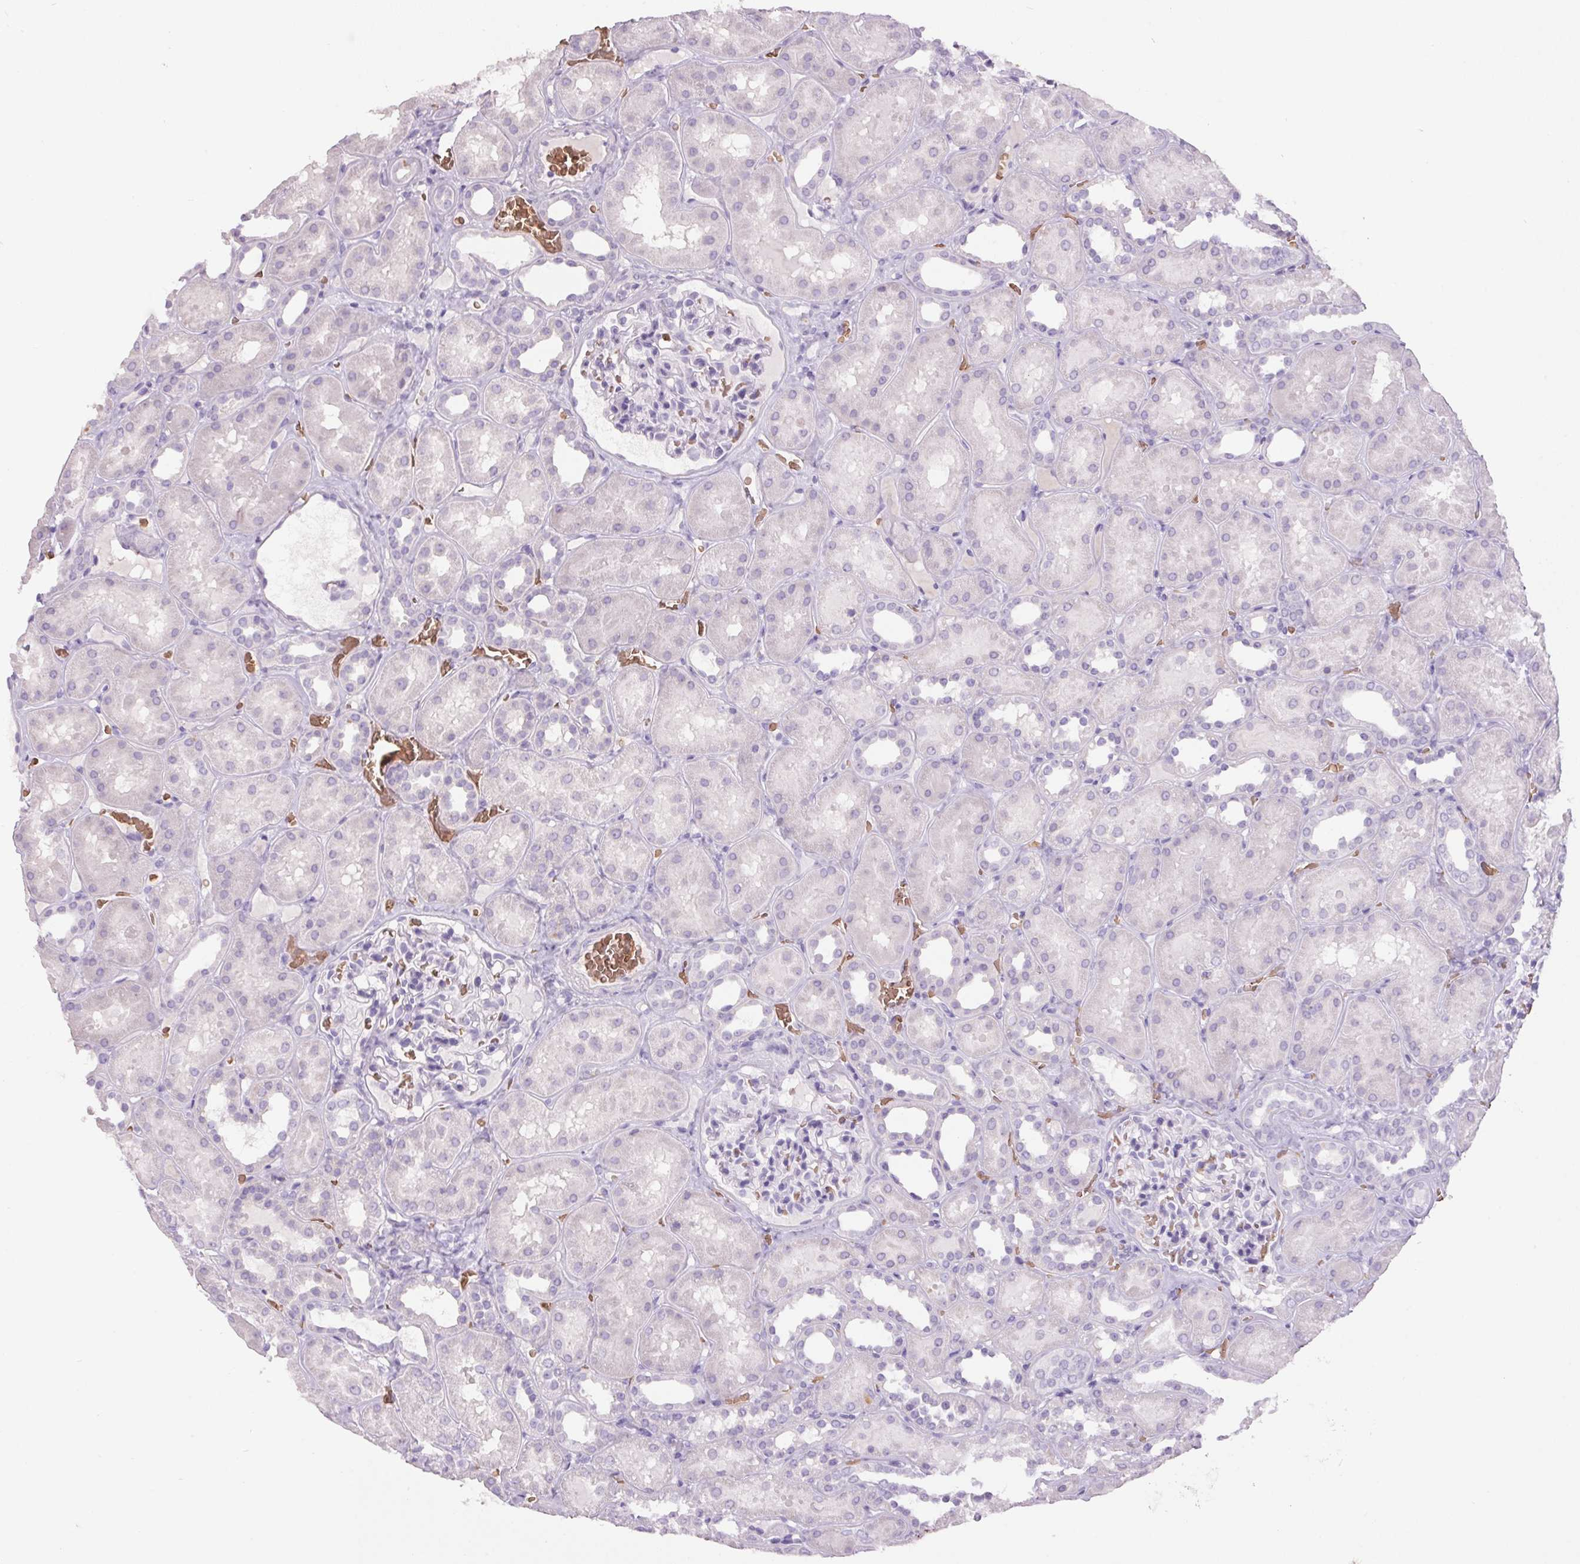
{"staining": {"intensity": "negative", "quantity": "none", "location": "none"}, "tissue": "kidney", "cell_type": "Cells in glomeruli", "image_type": "normal", "snomed": [{"axis": "morphology", "description": "Normal tissue, NOS"}, {"axis": "topography", "description": "Kidney"}], "caption": "Cells in glomeruli show no significant protein positivity in unremarkable kidney. (DAB (3,3'-diaminobenzidine) immunohistochemistry, high magnification).", "gene": "HBQ1", "patient": {"sex": "female", "age": 41}}